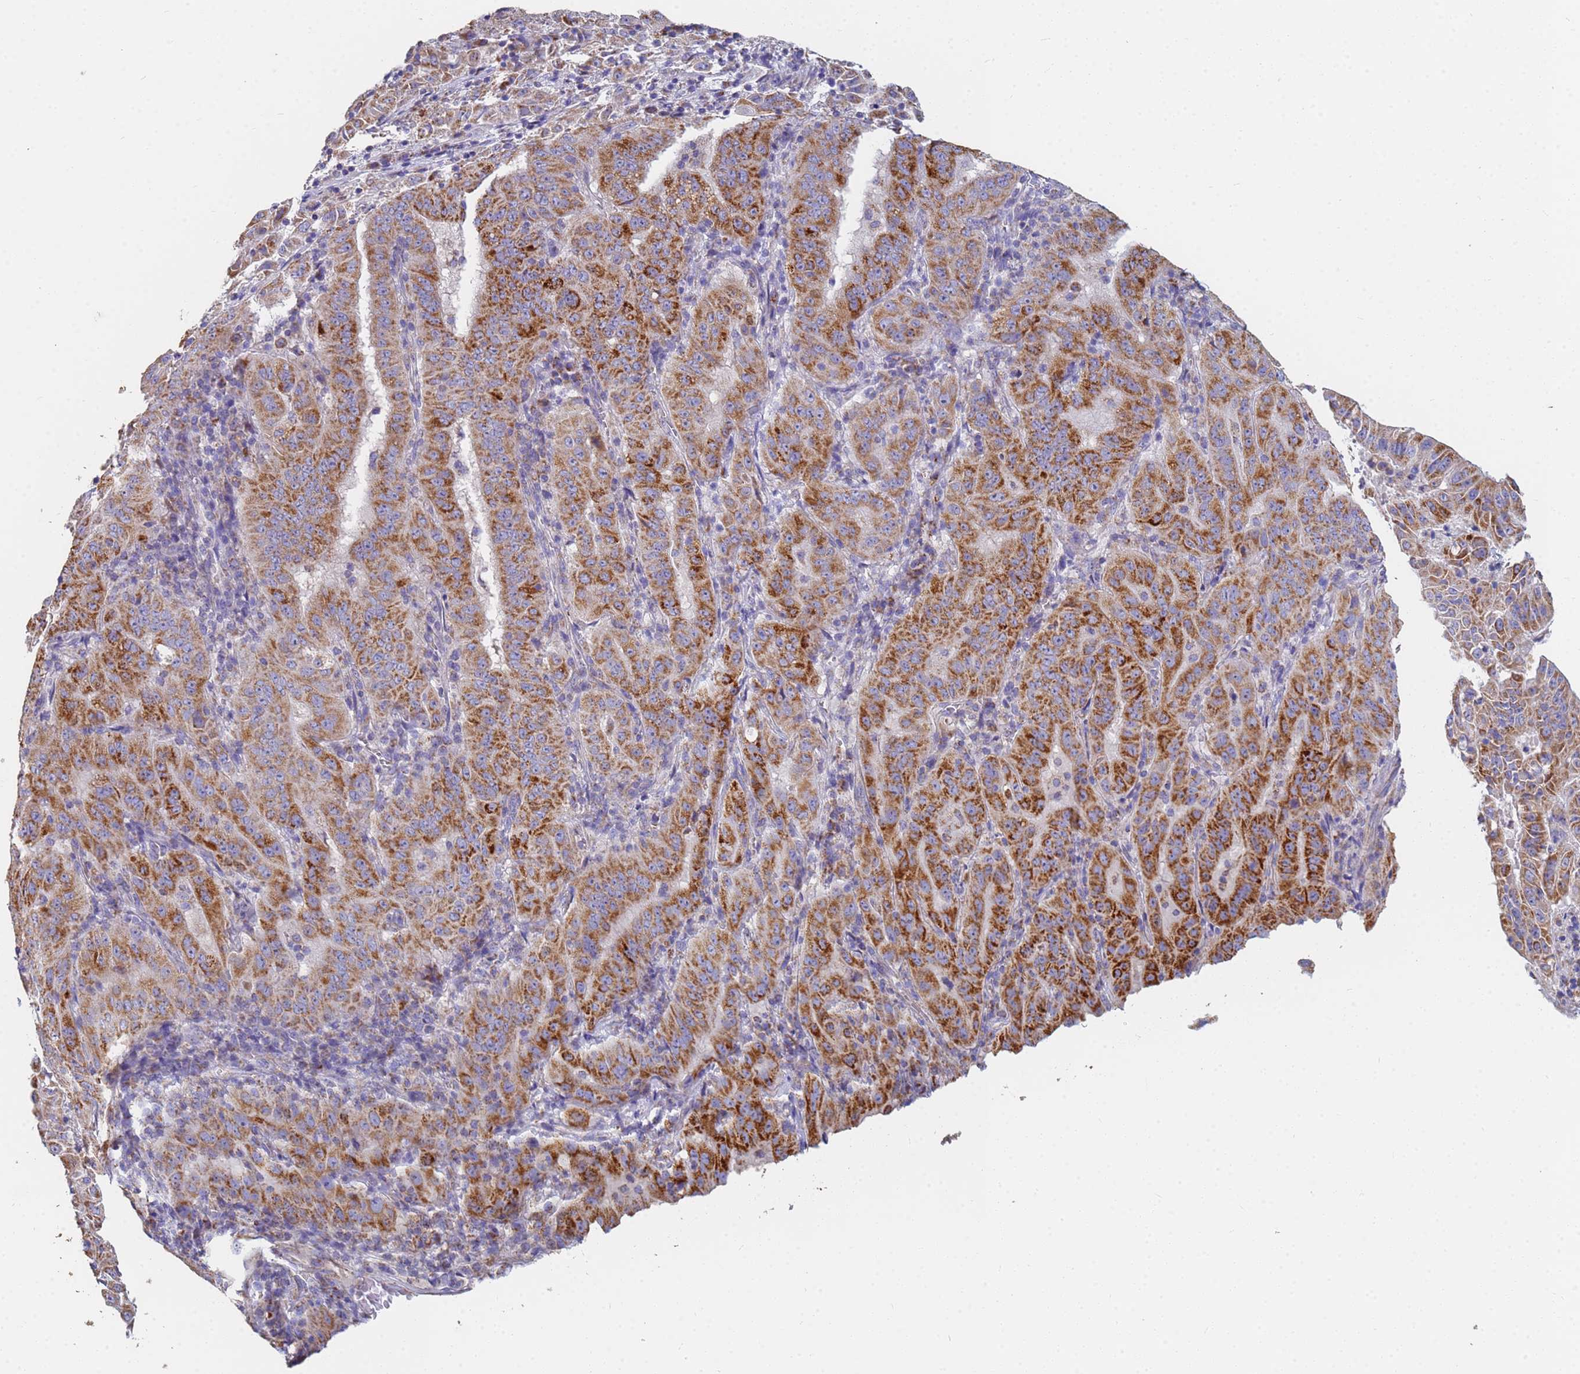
{"staining": {"intensity": "strong", "quantity": ">75%", "location": "cytoplasmic/membranous"}, "tissue": "pancreatic cancer", "cell_type": "Tumor cells", "image_type": "cancer", "snomed": [{"axis": "morphology", "description": "Adenocarcinoma, NOS"}, {"axis": "topography", "description": "Pancreas"}], "caption": "The image exhibits immunohistochemical staining of pancreatic adenocarcinoma. There is strong cytoplasmic/membranous expression is present in approximately >75% of tumor cells. (DAB IHC with brightfield microscopy, high magnification).", "gene": "UQCRH", "patient": {"sex": "male", "age": 63}}